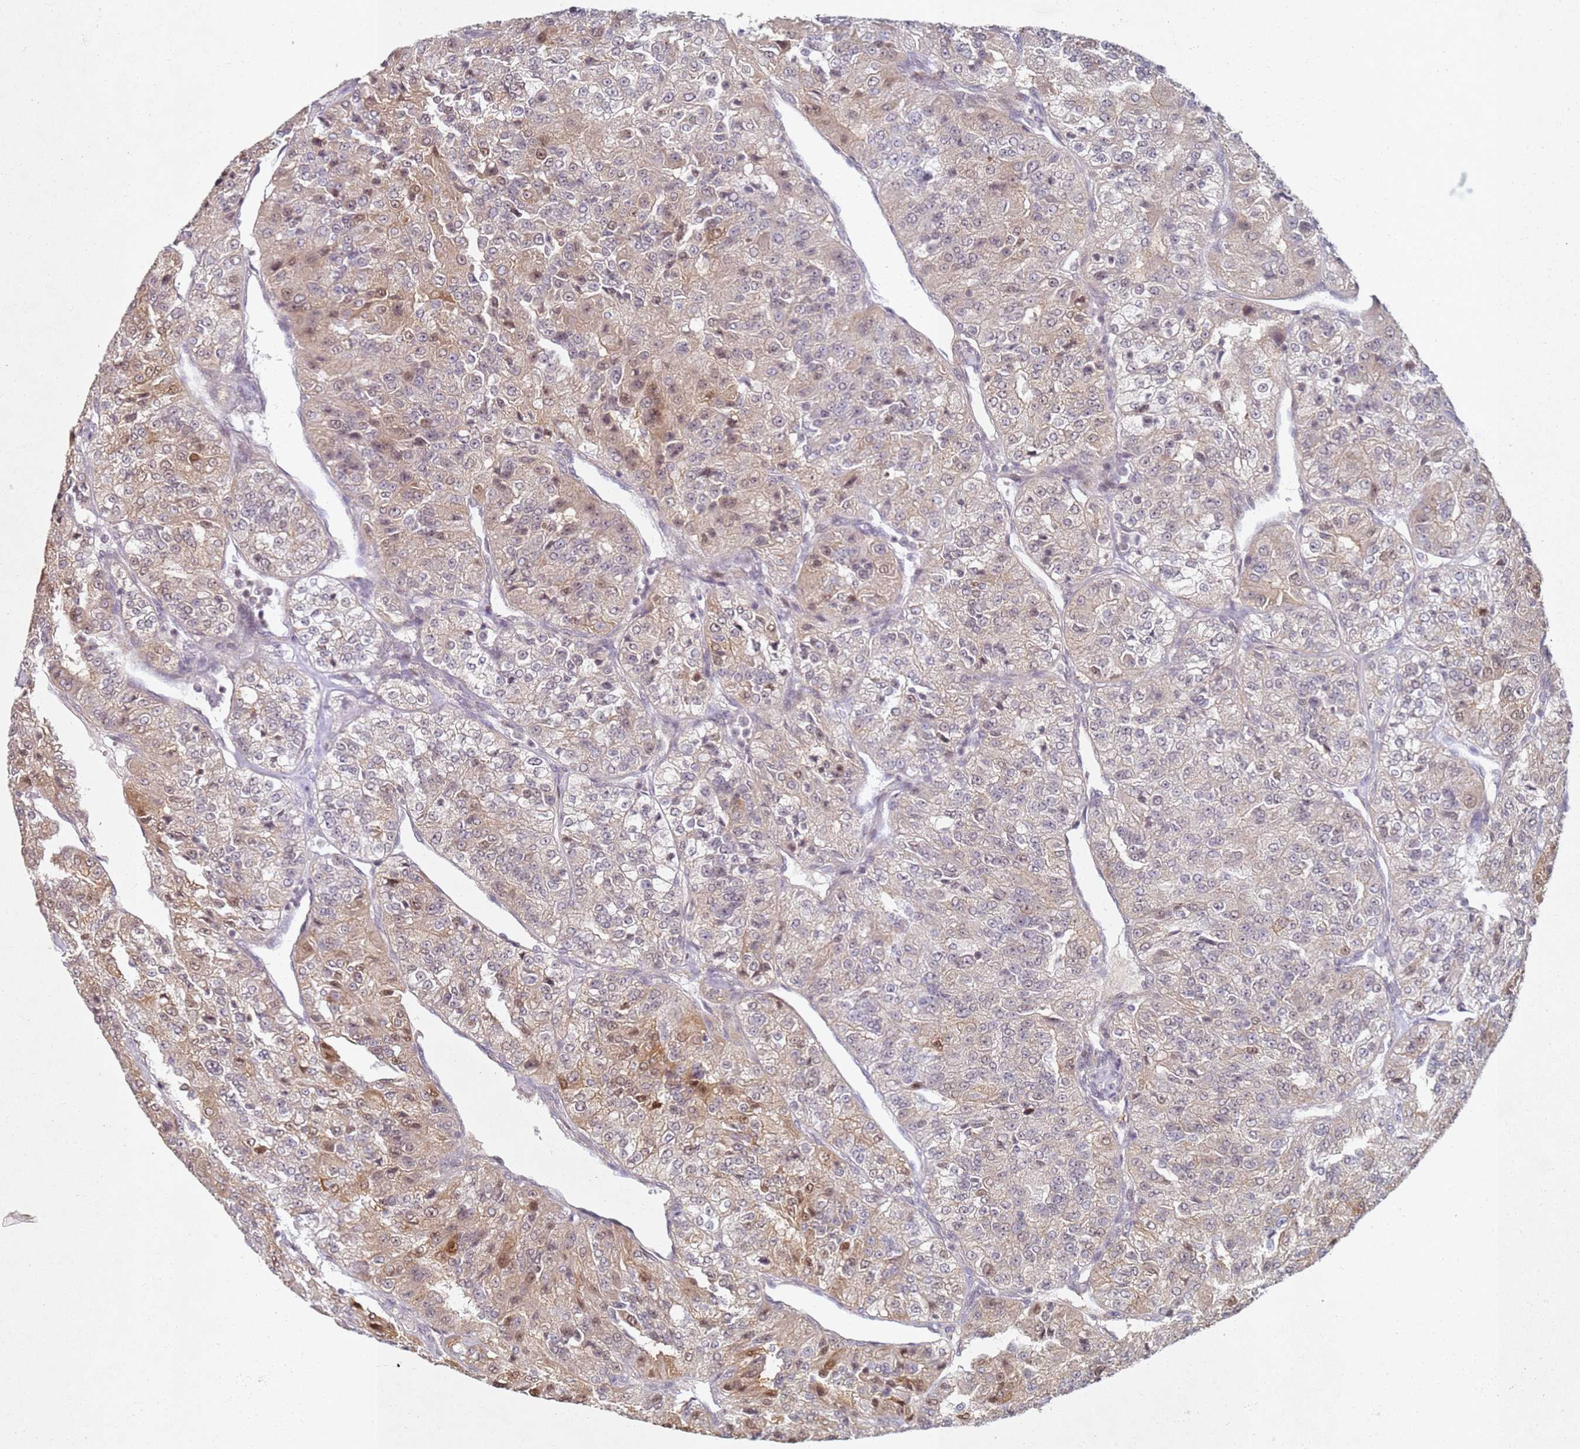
{"staining": {"intensity": "moderate", "quantity": "25%-75%", "location": "cytoplasmic/membranous,nuclear"}, "tissue": "renal cancer", "cell_type": "Tumor cells", "image_type": "cancer", "snomed": [{"axis": "morphology", "description": "Adenocarcinoma, NOS"}, {"axis": "topography", "description": "Kidney"}], "caption": "Renal cancer was stained to show a protein in brown. There is medium levels of moderate cytoplasmic/membranous and nuclear expression in approximately 25%-75% of tumor cells.", "gene": "ATF6B", "patient": {"sex": "female", "age": 63}}